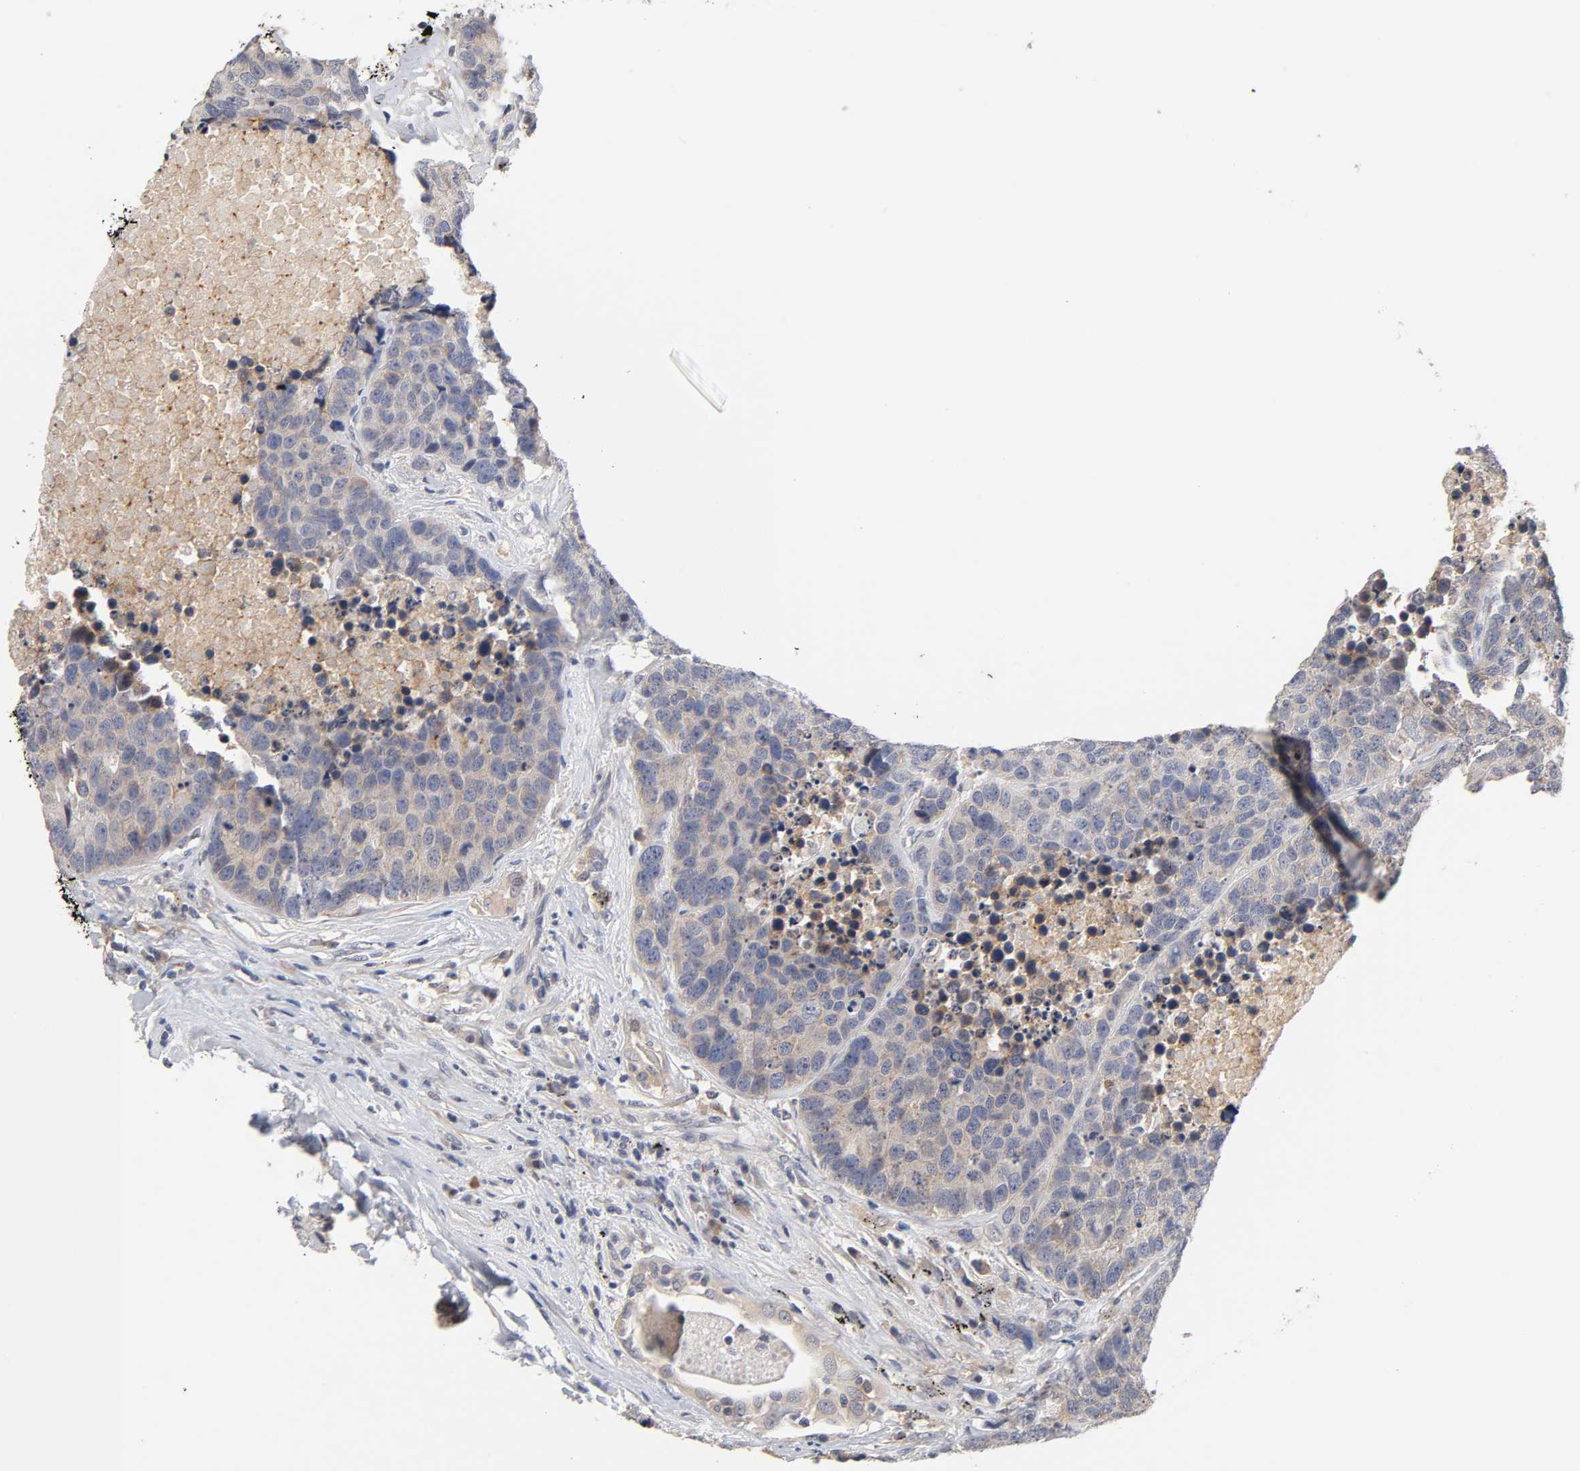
{"staining": {"intensity": "weak", "quantity": "25%-75%", "location": "cytoplasmic/membranous"}, "tissue": "carcinoid", "cell_type": "Tumor cells", "image_type": "cancer", "snomed": [{"axis": "morphology", "description": "Carcinoid, malignant, NOS"}, {"axis": "topography", "description": "Lung"}], "caption": "Carcinoid stained for a protein (brown) demonstrates weak cytoplasmic/membranous positive staining in about 25%-75% of tumor cells.", "gene": "CXADR", "patient": {"sex": "male", "age": 60}}